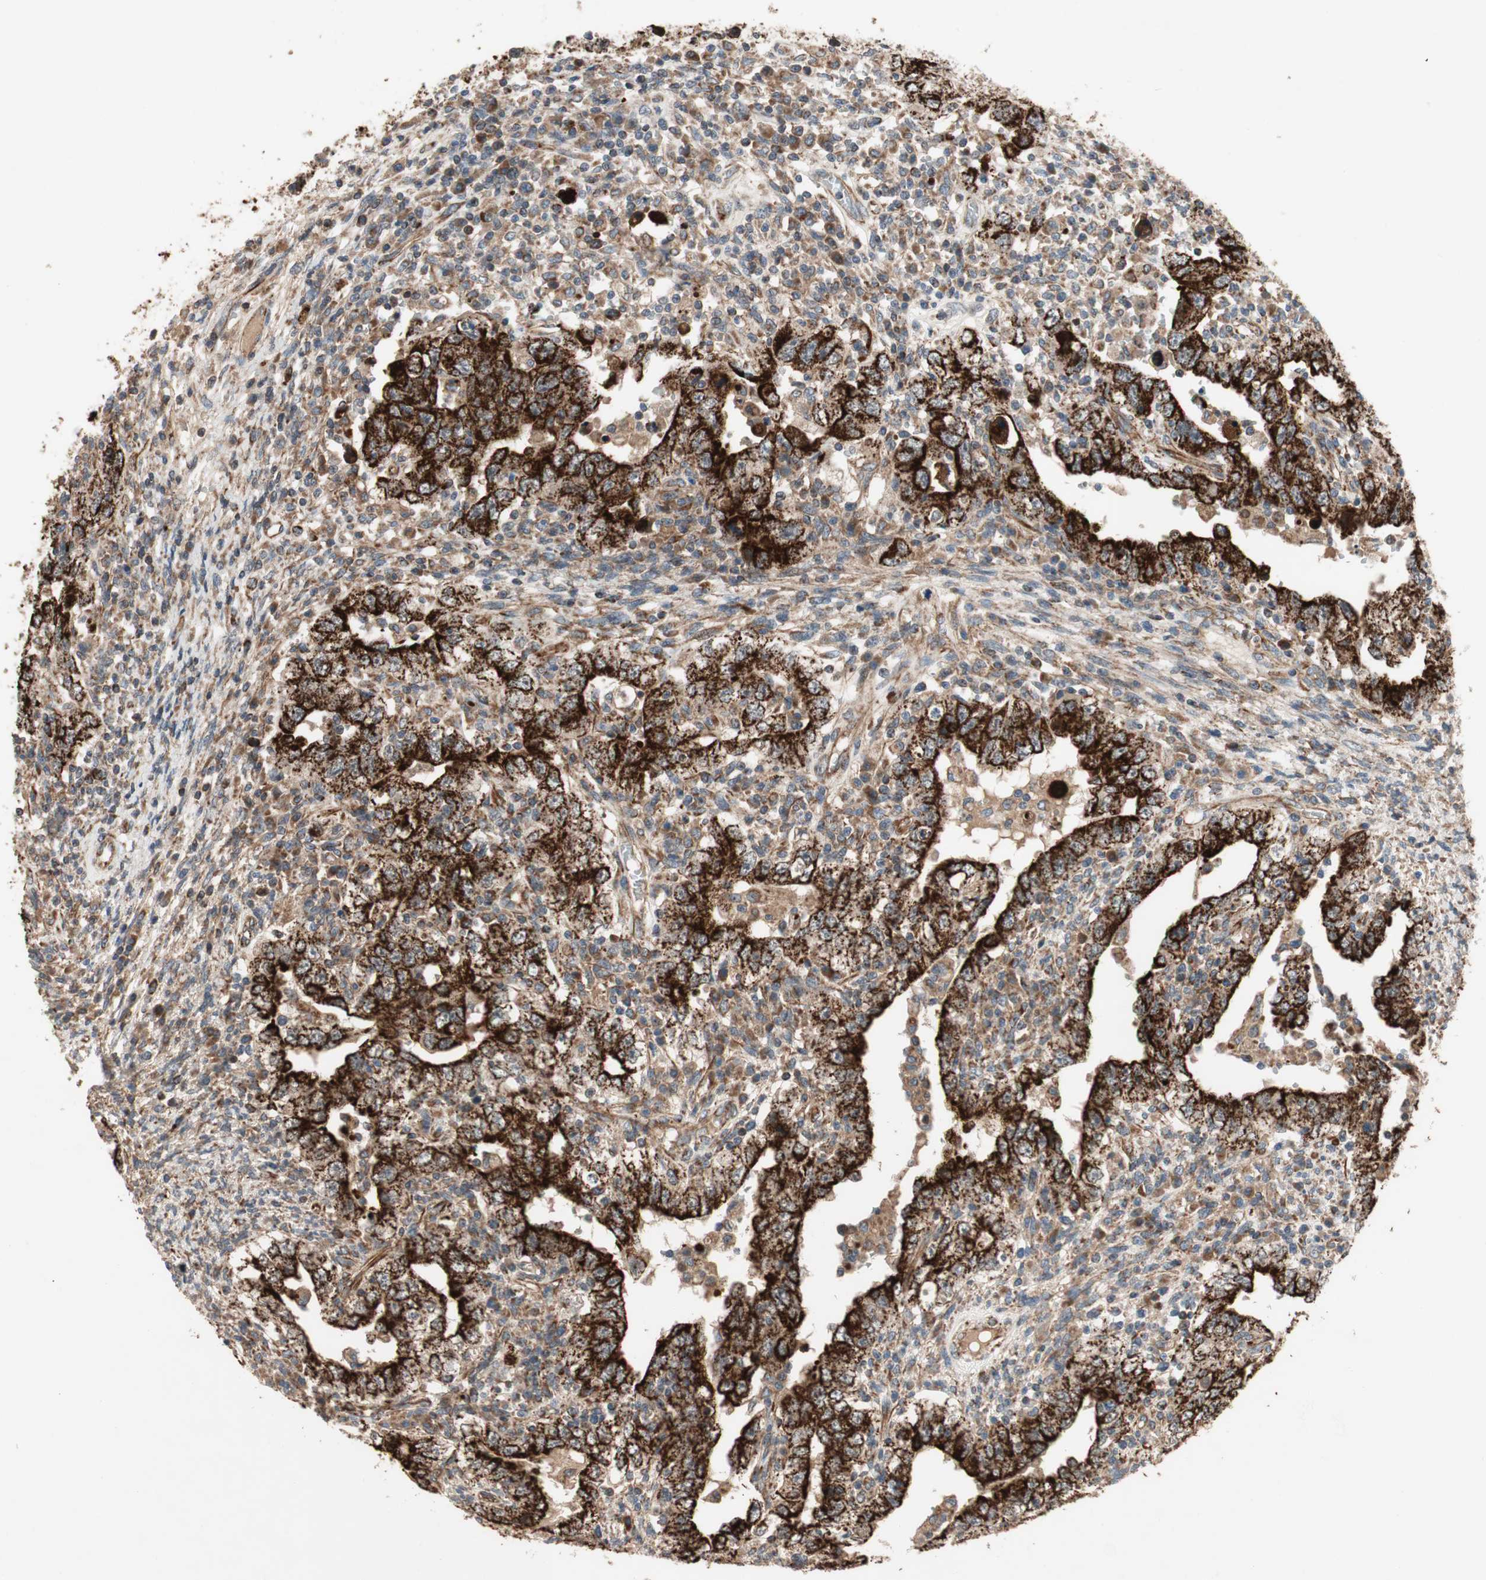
{"staining": {"intensity": "strong", "quantity": ">75%", "location": "cytoplasmic/membranous"}, "tissue": "testis cancer", "cell_type": "Tumor cells", "image_type": "cancer", "snomed": [{"axis": "morphology", "description": "Carcinoma, Embryonal, NOS"}, {"axis": "topography", "description": "Testis"}], "caption": "Protein expression analysis of human testis cancer reveals strong cytoplasmic/membranous staining in approximately >75% of tumor cells.", "gene": "AKAP1", "patient": {"sex": "male", "age": 26}}